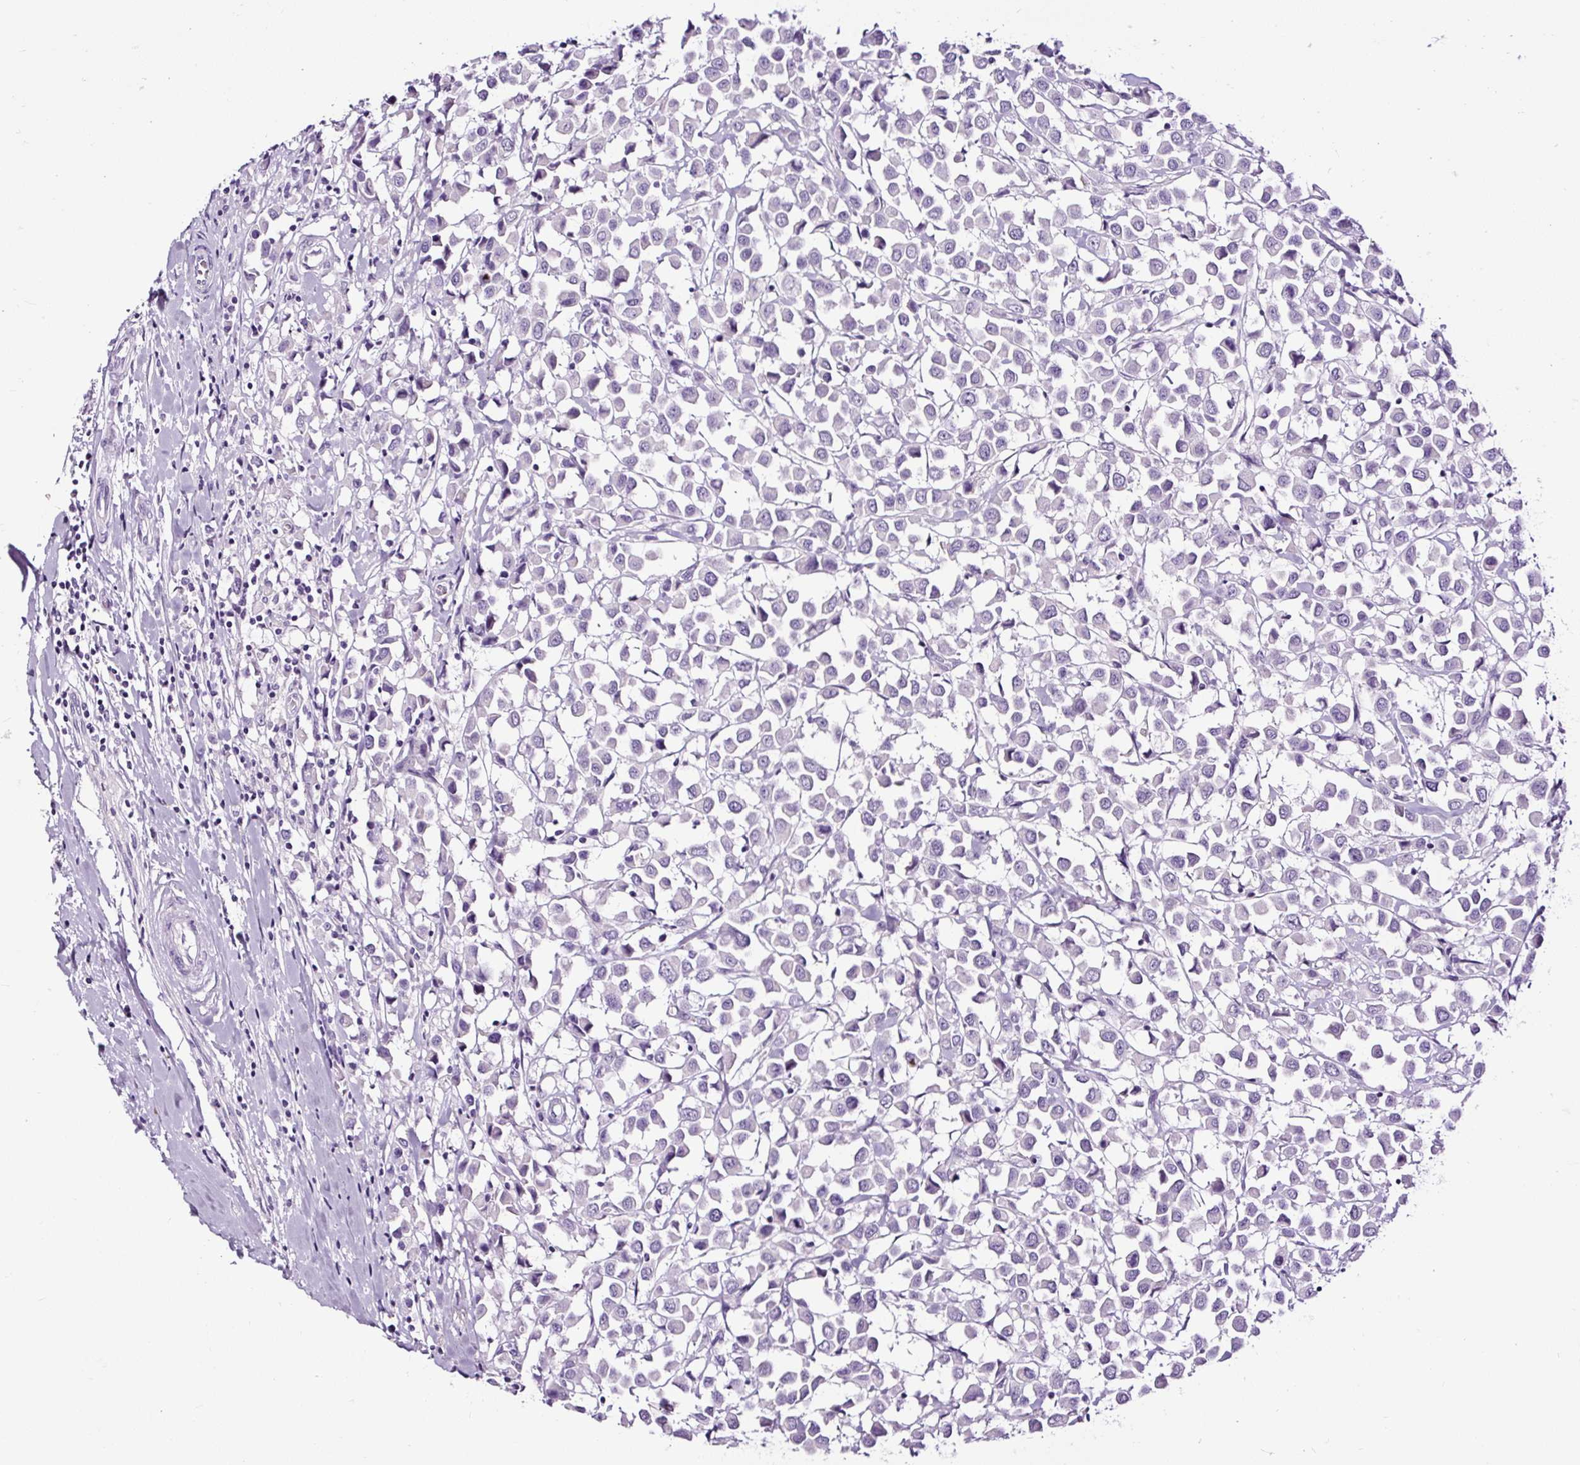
{"staining": {"intensity": "negative", "quantity": "none", "location": "none"}, "tissue": "breast cancer", "cell_type": "Tumor cells", "image_type": "cancer", "snomed": [{"axis": "morphology", "description": "Duct carcinoma"}, {"axis": "topography", "description": "Breast"}], "caption": "Breast cancer (invasive ductal carcinoma) was stained to show a protein in brown. There is no significant positivity in tumor cells.", "gene": "SLC7A8", "patient": {"sex": "female", "age": 61}}